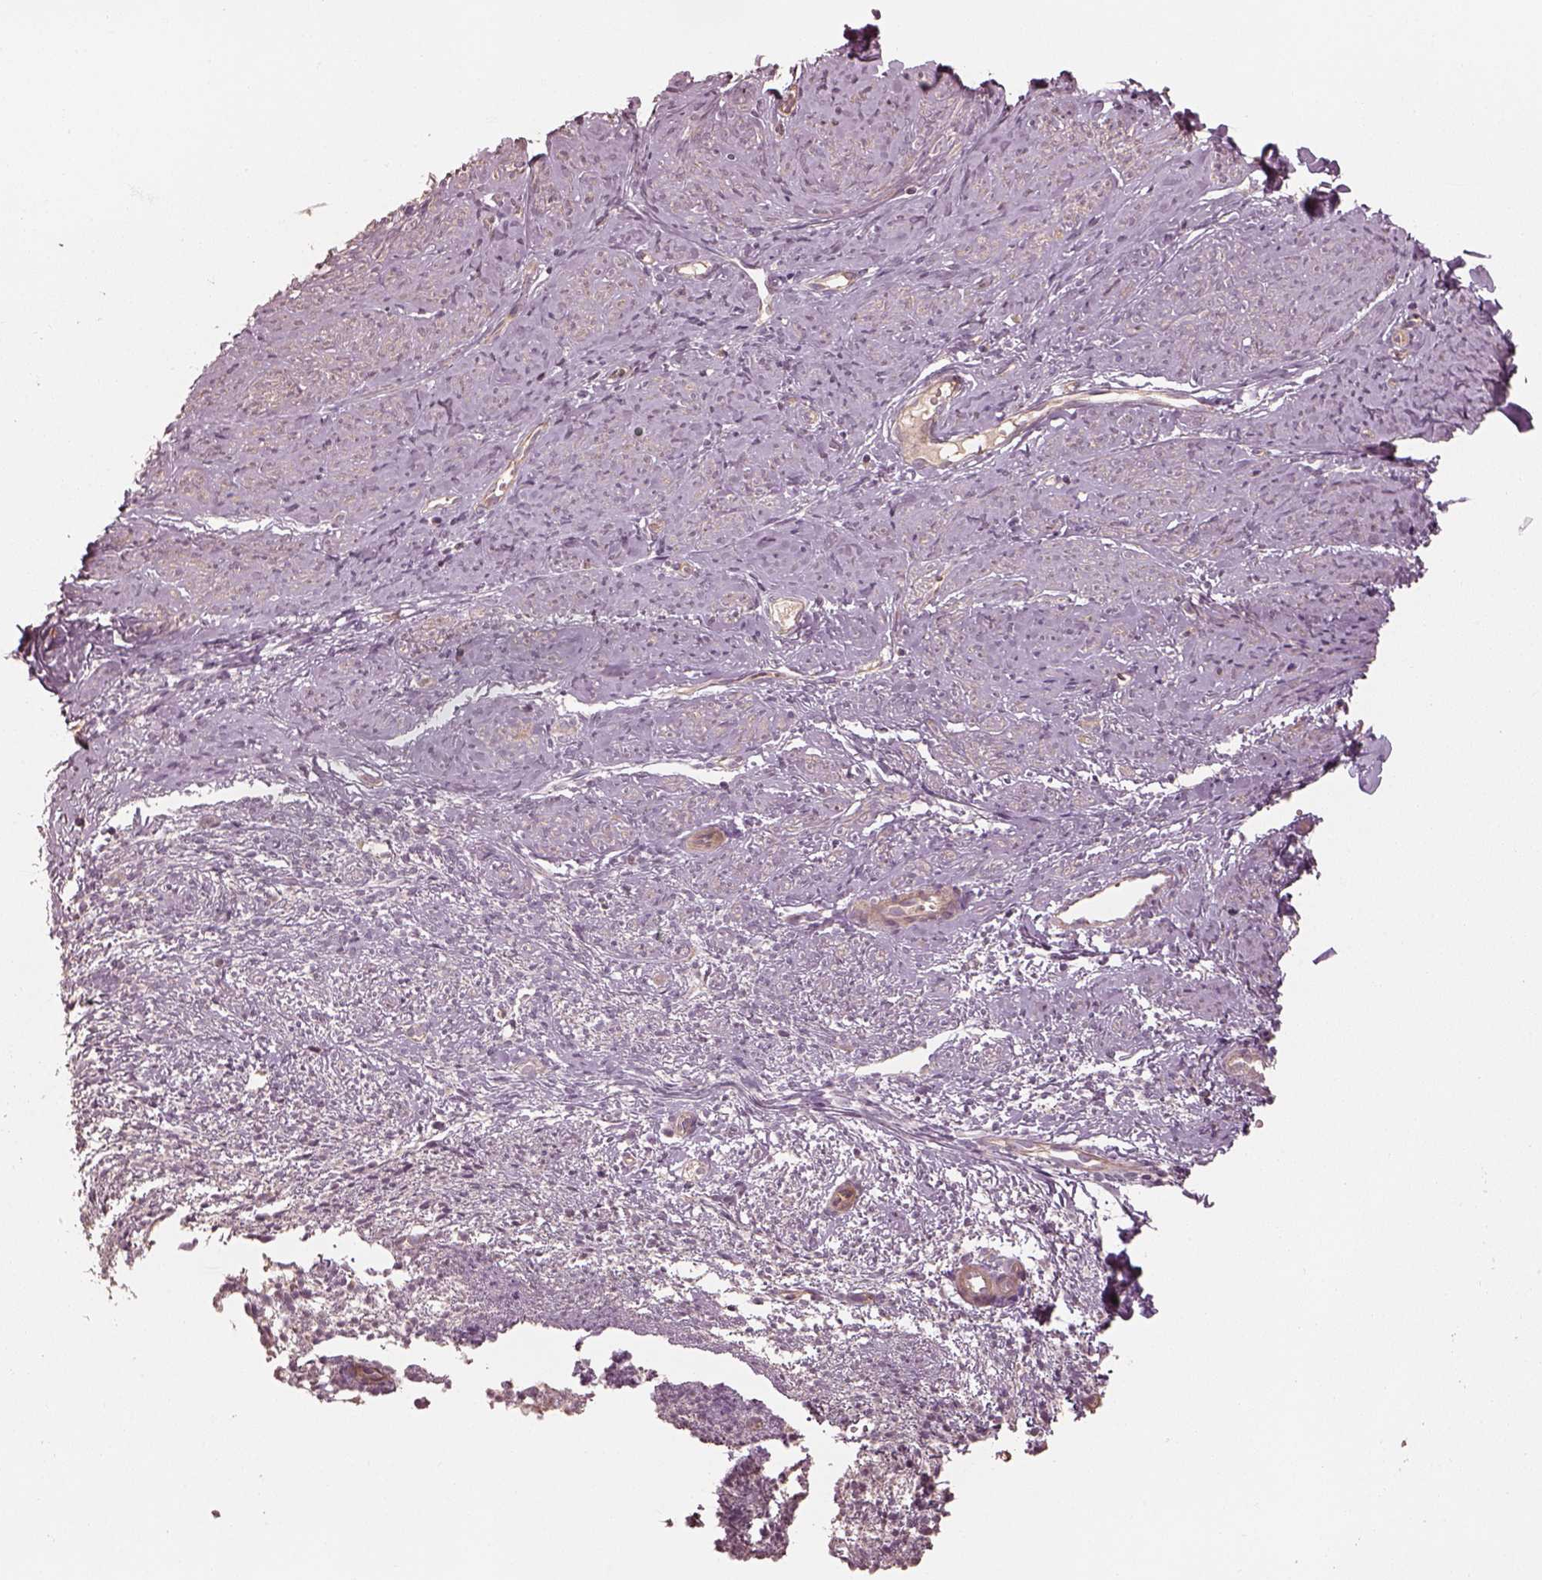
{"staining": {"intensity": "moderate", "quantity": ">75%", "location": "cytoplasmic/membranous"}, "tissue": "smooth muscle", "cell_type": "Smooth muscle cells", "image_type": "normal", "snomed": [{"axis": "morphology", "description": "Normal tissue, NOS"}, {"axis": "topography", "description": "Smooth muscle"}], "caption": "Immunohistochemical staining of unremarkable smooth muscle shows medium levels of moderate cytoplasmic/membranous positivity in approximately >75% of smooth muscle cells. The staining was performed using DAB to visualize the protein expression in brown, while the nuclei were stained in blue with hematoxylin (Magnification: 20x).", "gene": "OTOGL", "patient": {"sex": "female", "age": 48}}